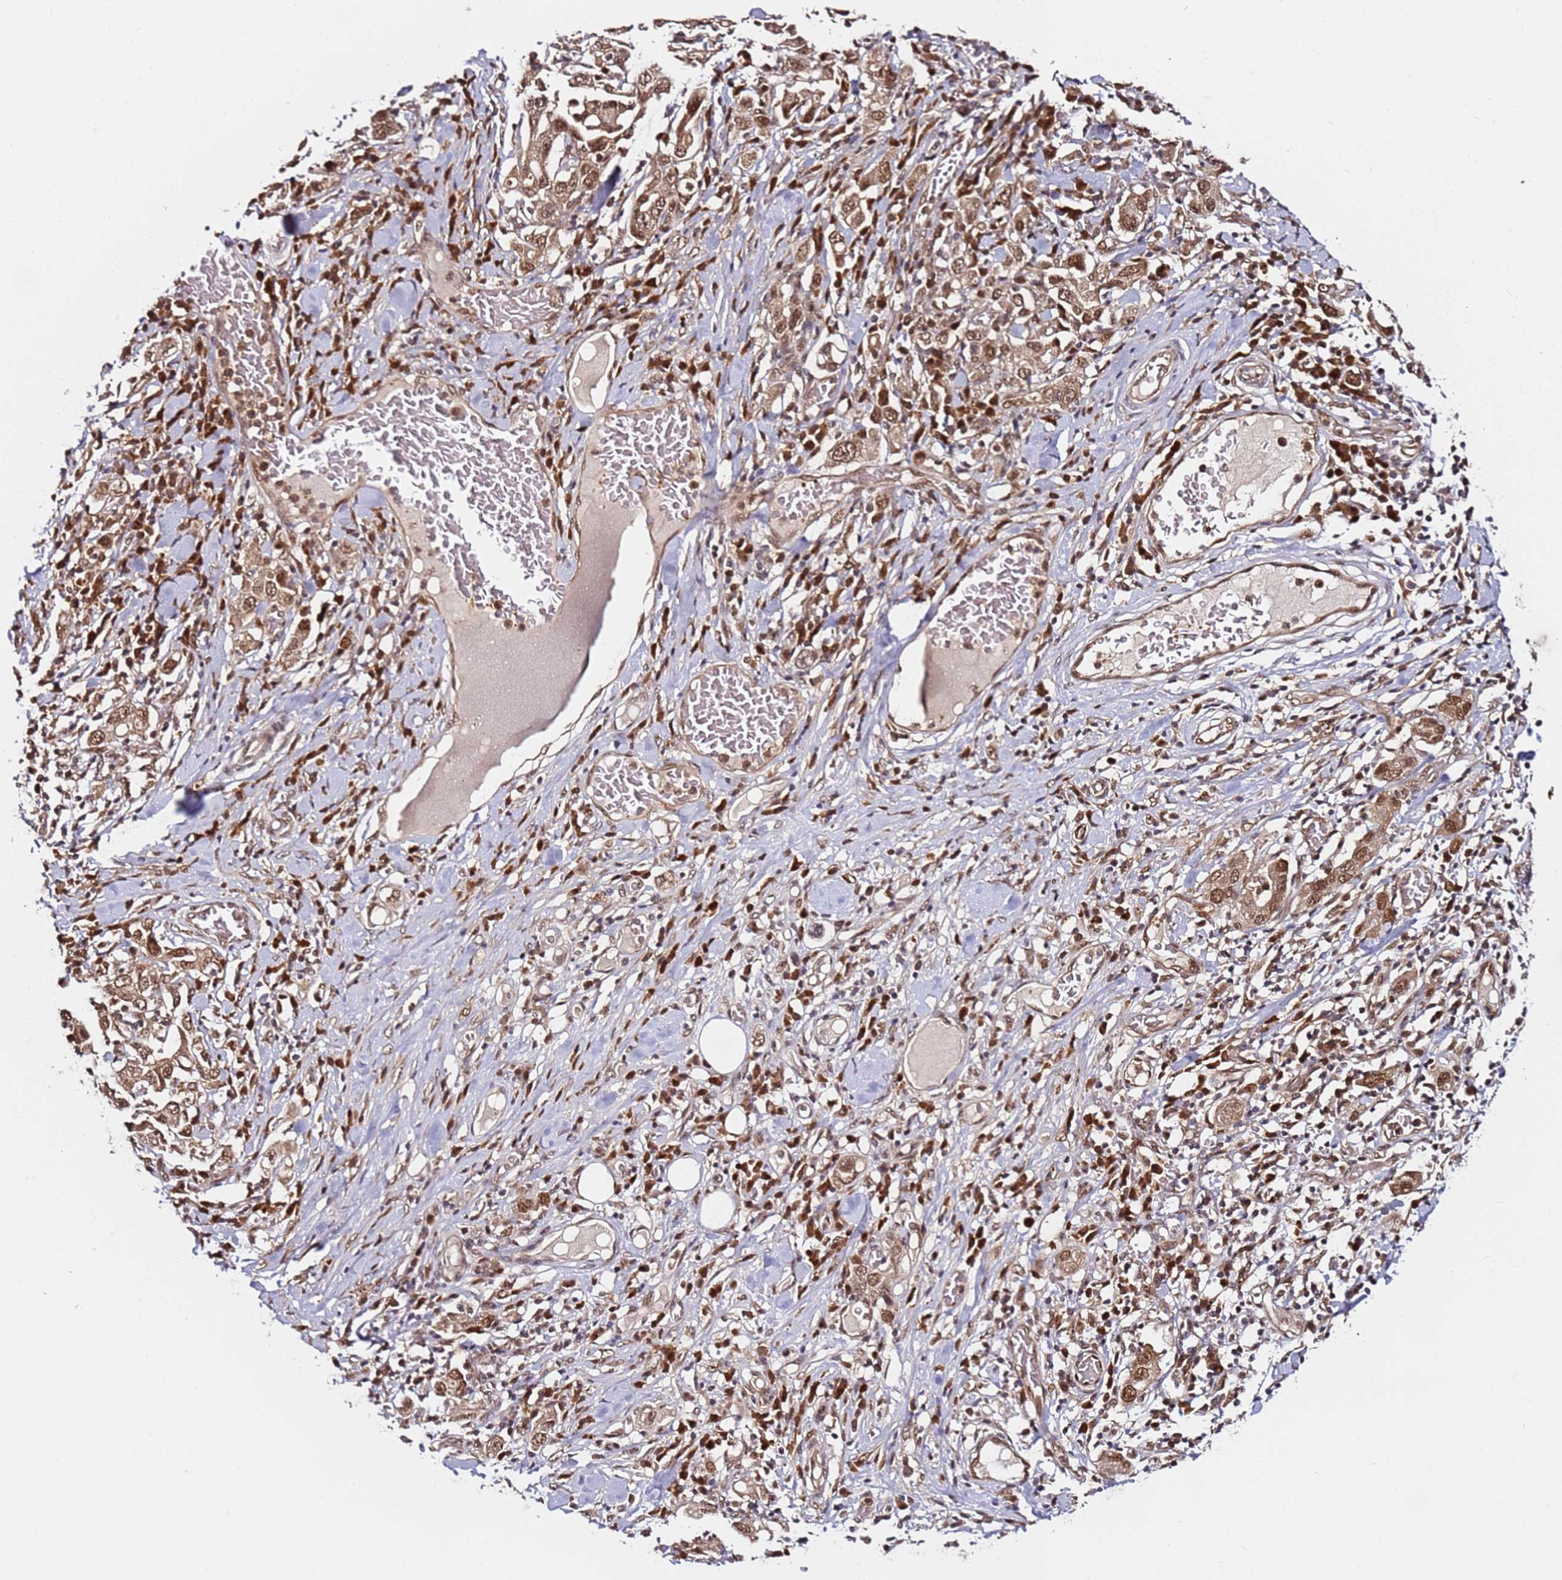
{"staining": {"intensity": "moderate", "quantity": ">75%", "location": "cytoplasmic/membranous,nuclear"}, "tissue": "stomach cancer", "cell_type": "Tumor cells", "image_type": "cancer", "snomed": [{"axis": "morphology", "description": "Adenocarcinoma, NOS"}, {"axis": "topography", "description": "Stomach, upper"}], "caption": "Brown immunohistochemical staining in human adenocarcinoma (stomach) exhibits moderate cytoplasmic/membranous and nuclear staining in about >75% of tumor cells.", "gene": "RGS18", "patient": {"sex": "male", "age": 62}}